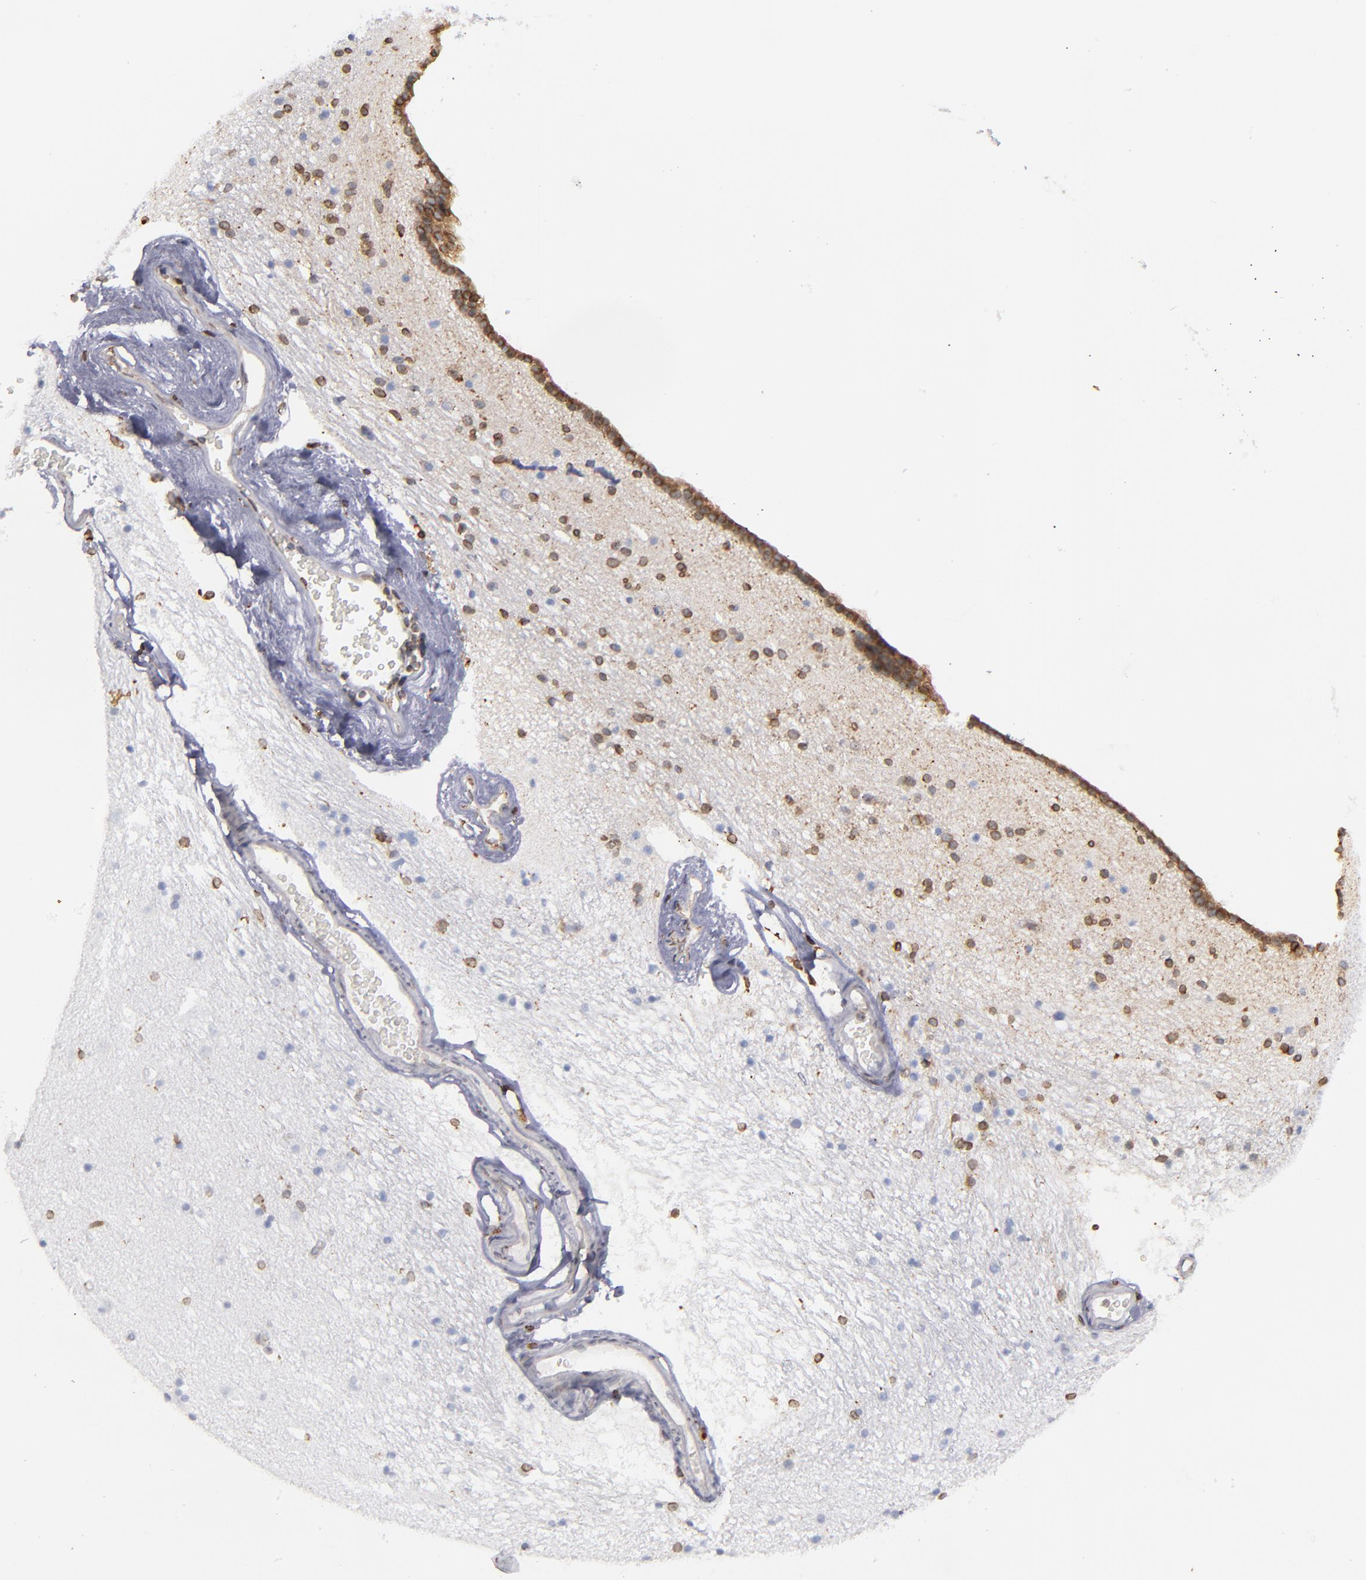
{"staining": {"intensity": "moderate", "quantity": "25%-75%", "location": "cytoplasmic/membranous"}, "tissue": "caudate", "cell_type": "Glial cells", "image_type": "normal", "snomed": [{"axis": "morphology", "description": "Normal tissue, NOS"}, {"axis": "topography", "description": "Lateral ventricle wall"}], "caption": "Protein analysis of benign caudate displays moderate cytoplasmic/membranous expression in about 25%-75% of glial cells.", "gene": "TMX1", "patient": {"sex": "male", "age": 45}}